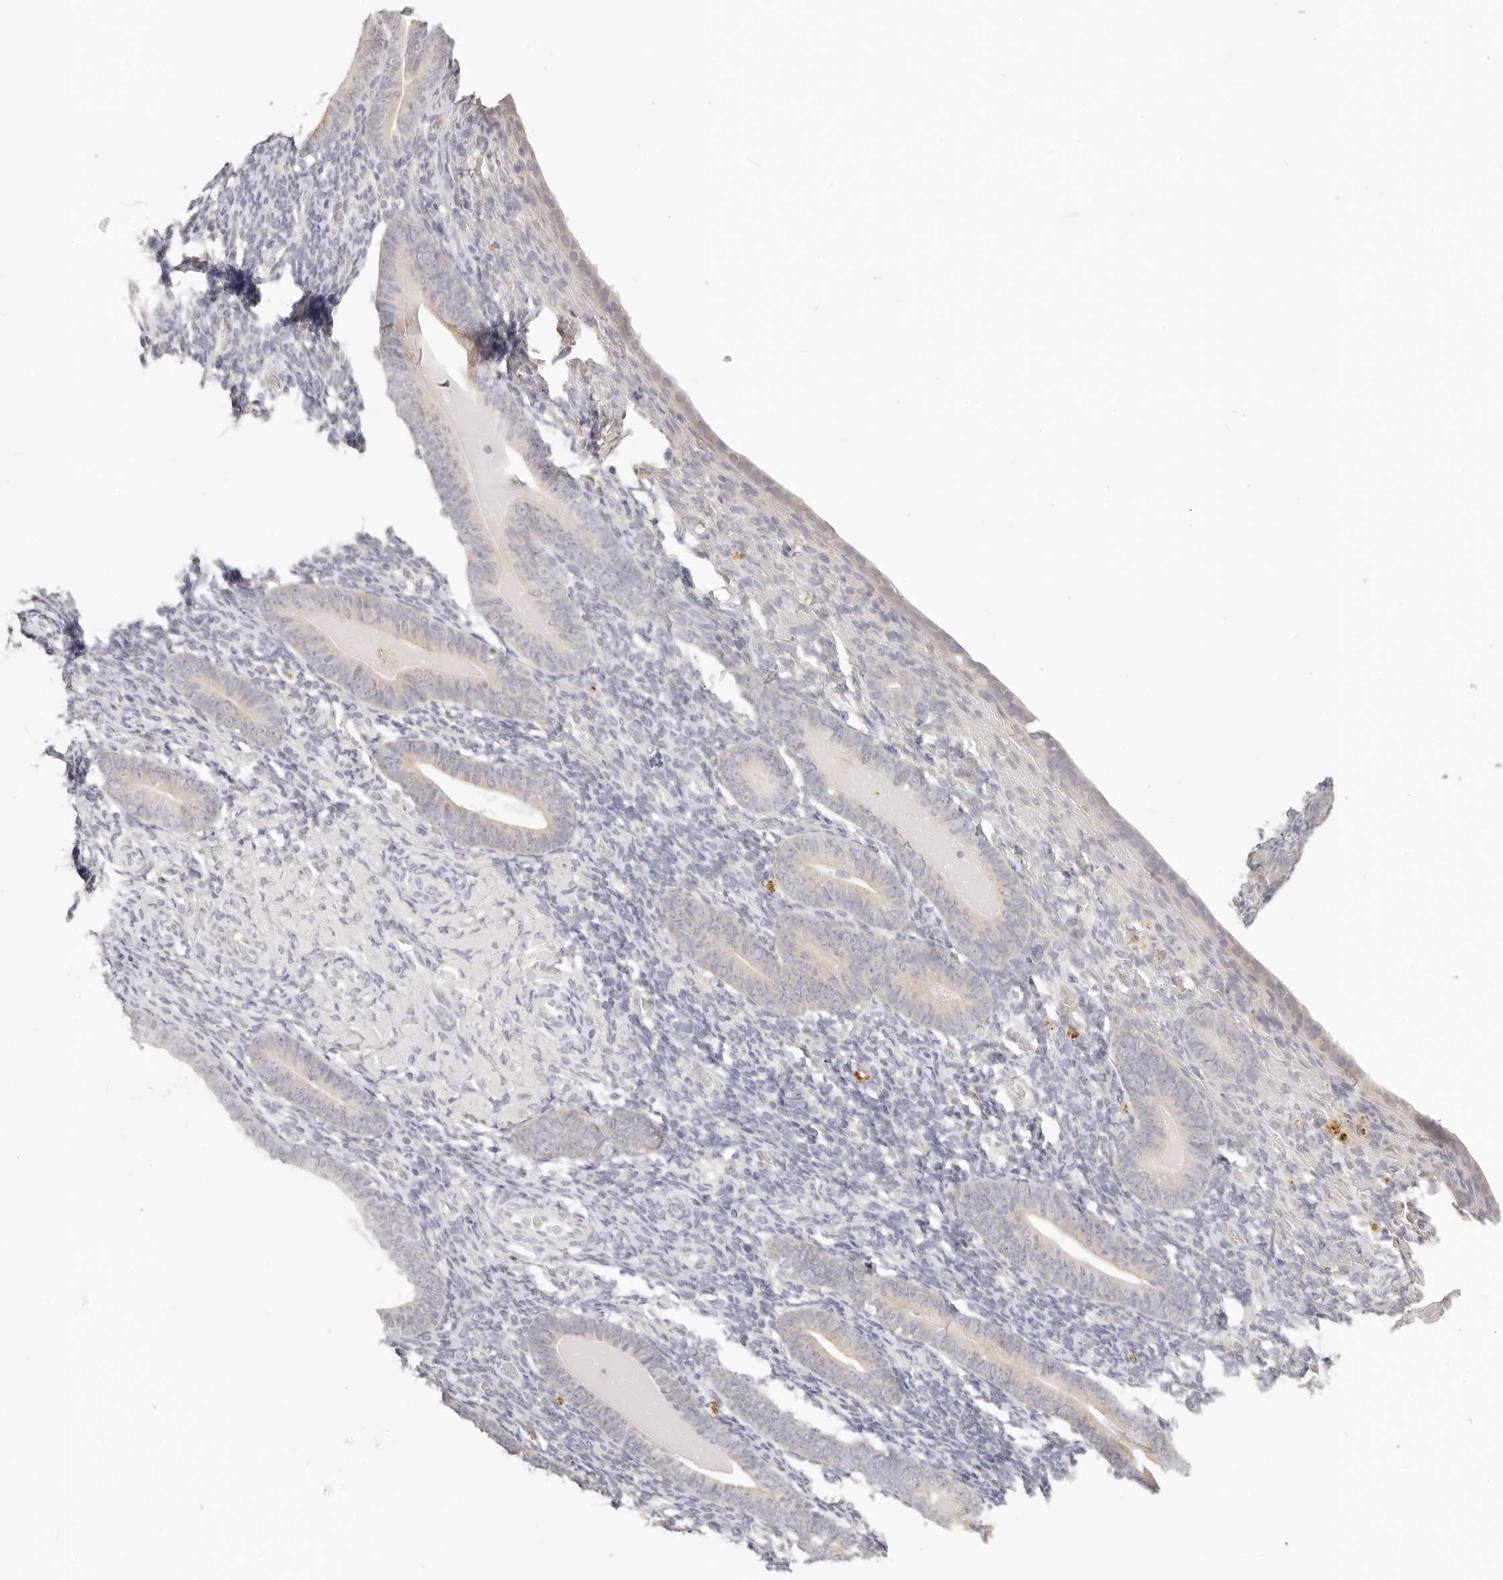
{"staining": {"intensity": "negative", "quantity": "none", "location": "none"}, "tissue": "endometrium", "cell_type": "Cells in endometrial stroma", "image_type": "normal", "snomed": [{"axis": "morphology", "description": "Normal tissue, NOS"}, {"axis": "topography", "description": "Endometrium"}], "caption": "Unremarkable endometrium was stained to show a protein in brown. There is no significant expression in cells in endometrial stroma.", "gene": "GGPS1", "patient": {"sex": "female", "age": 51}}